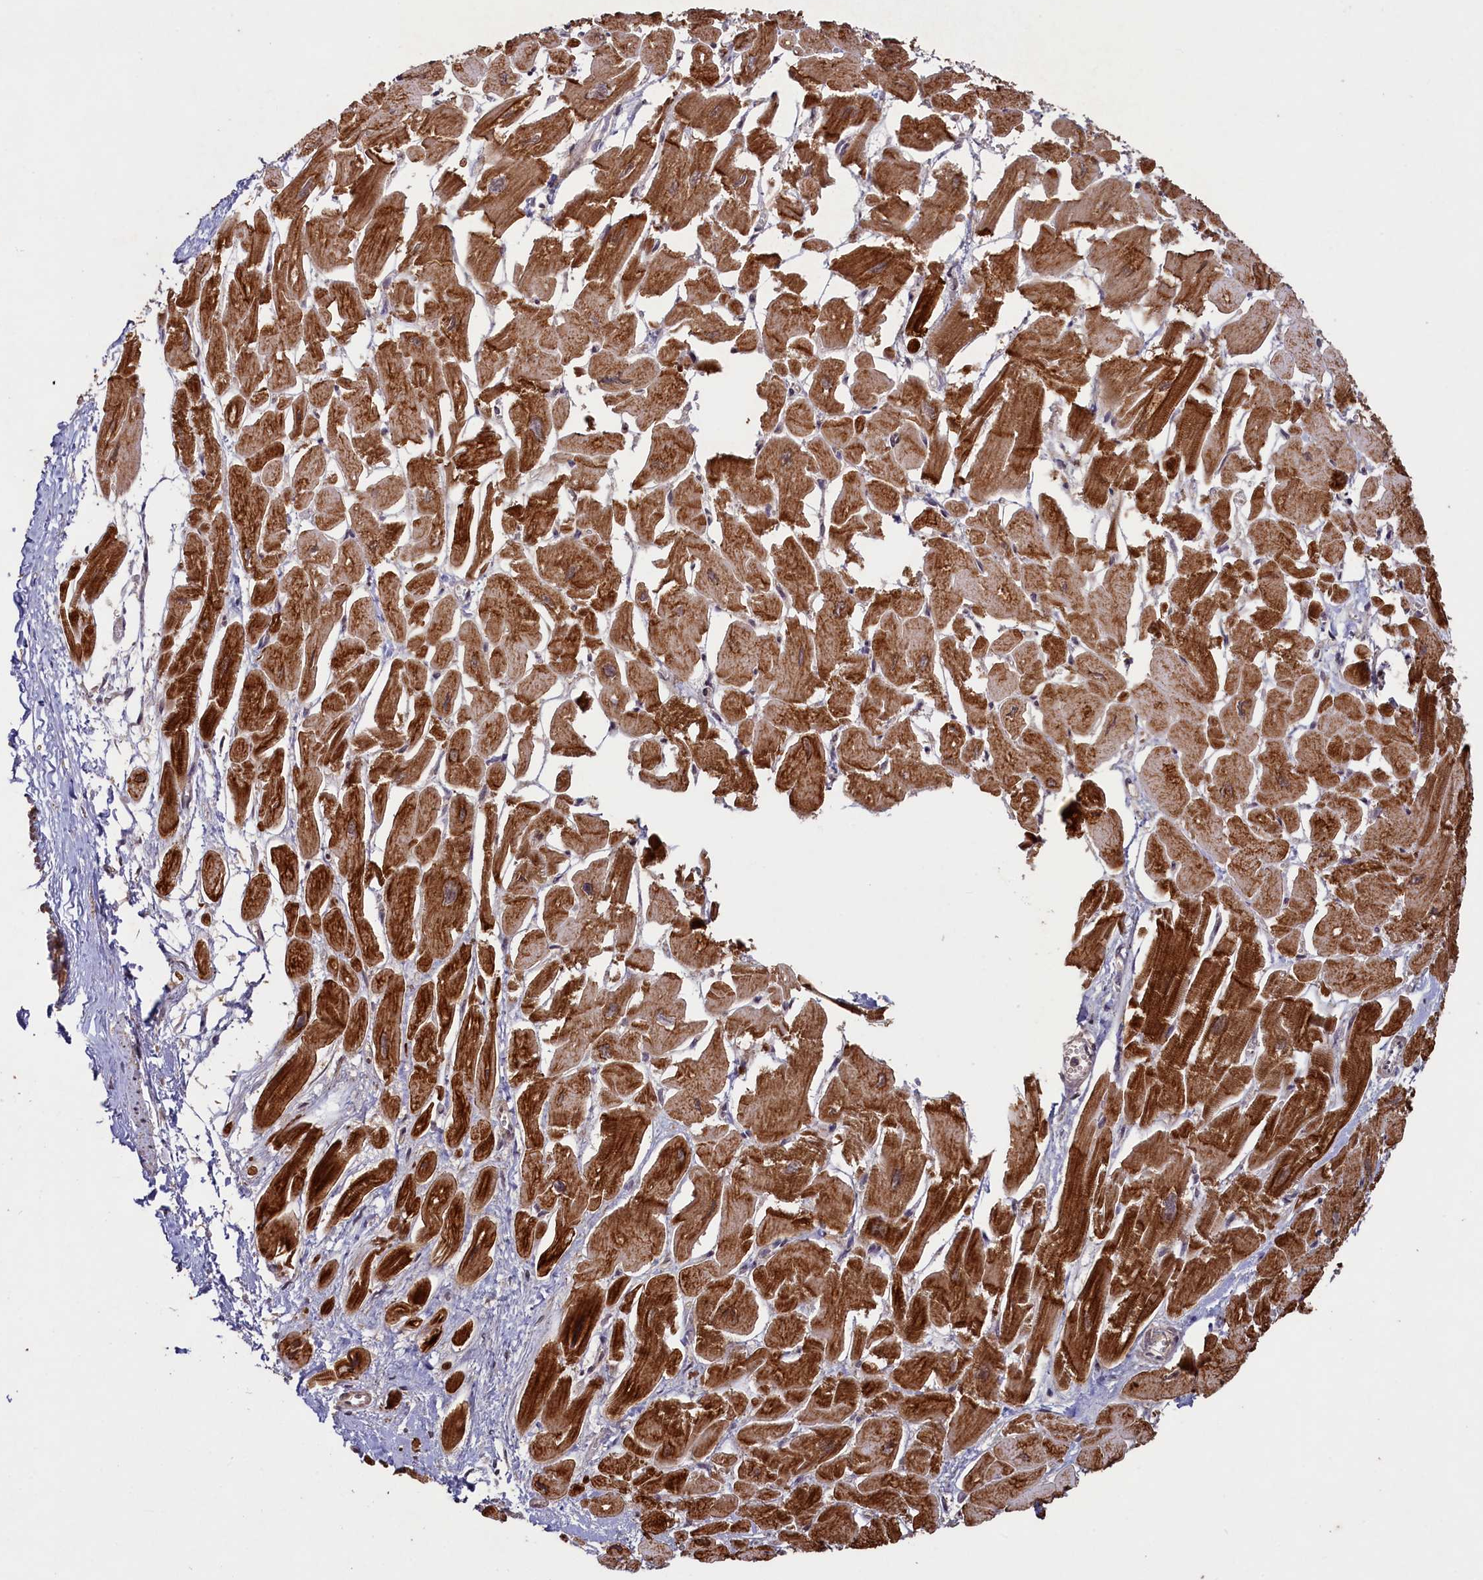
{"staining": {"intensity": "strong", "quantity": ">75%", "location": "cytoplasmic/membranous"}, "tissue": "heart muscle", "cell_type": "Cardiomyocytes", "image_type": "normal", "snomed": [{"axis": "morphology", "description": "Normal tissue, NOS"}, {"axis": "topography", "description": "Heart"}], "caption": "Heart muscle stained with a protein marker exhibits strong staining in cardiomyocytes.", "gene": "NAE1", "patient": {"sex": "male", "age": 54}}